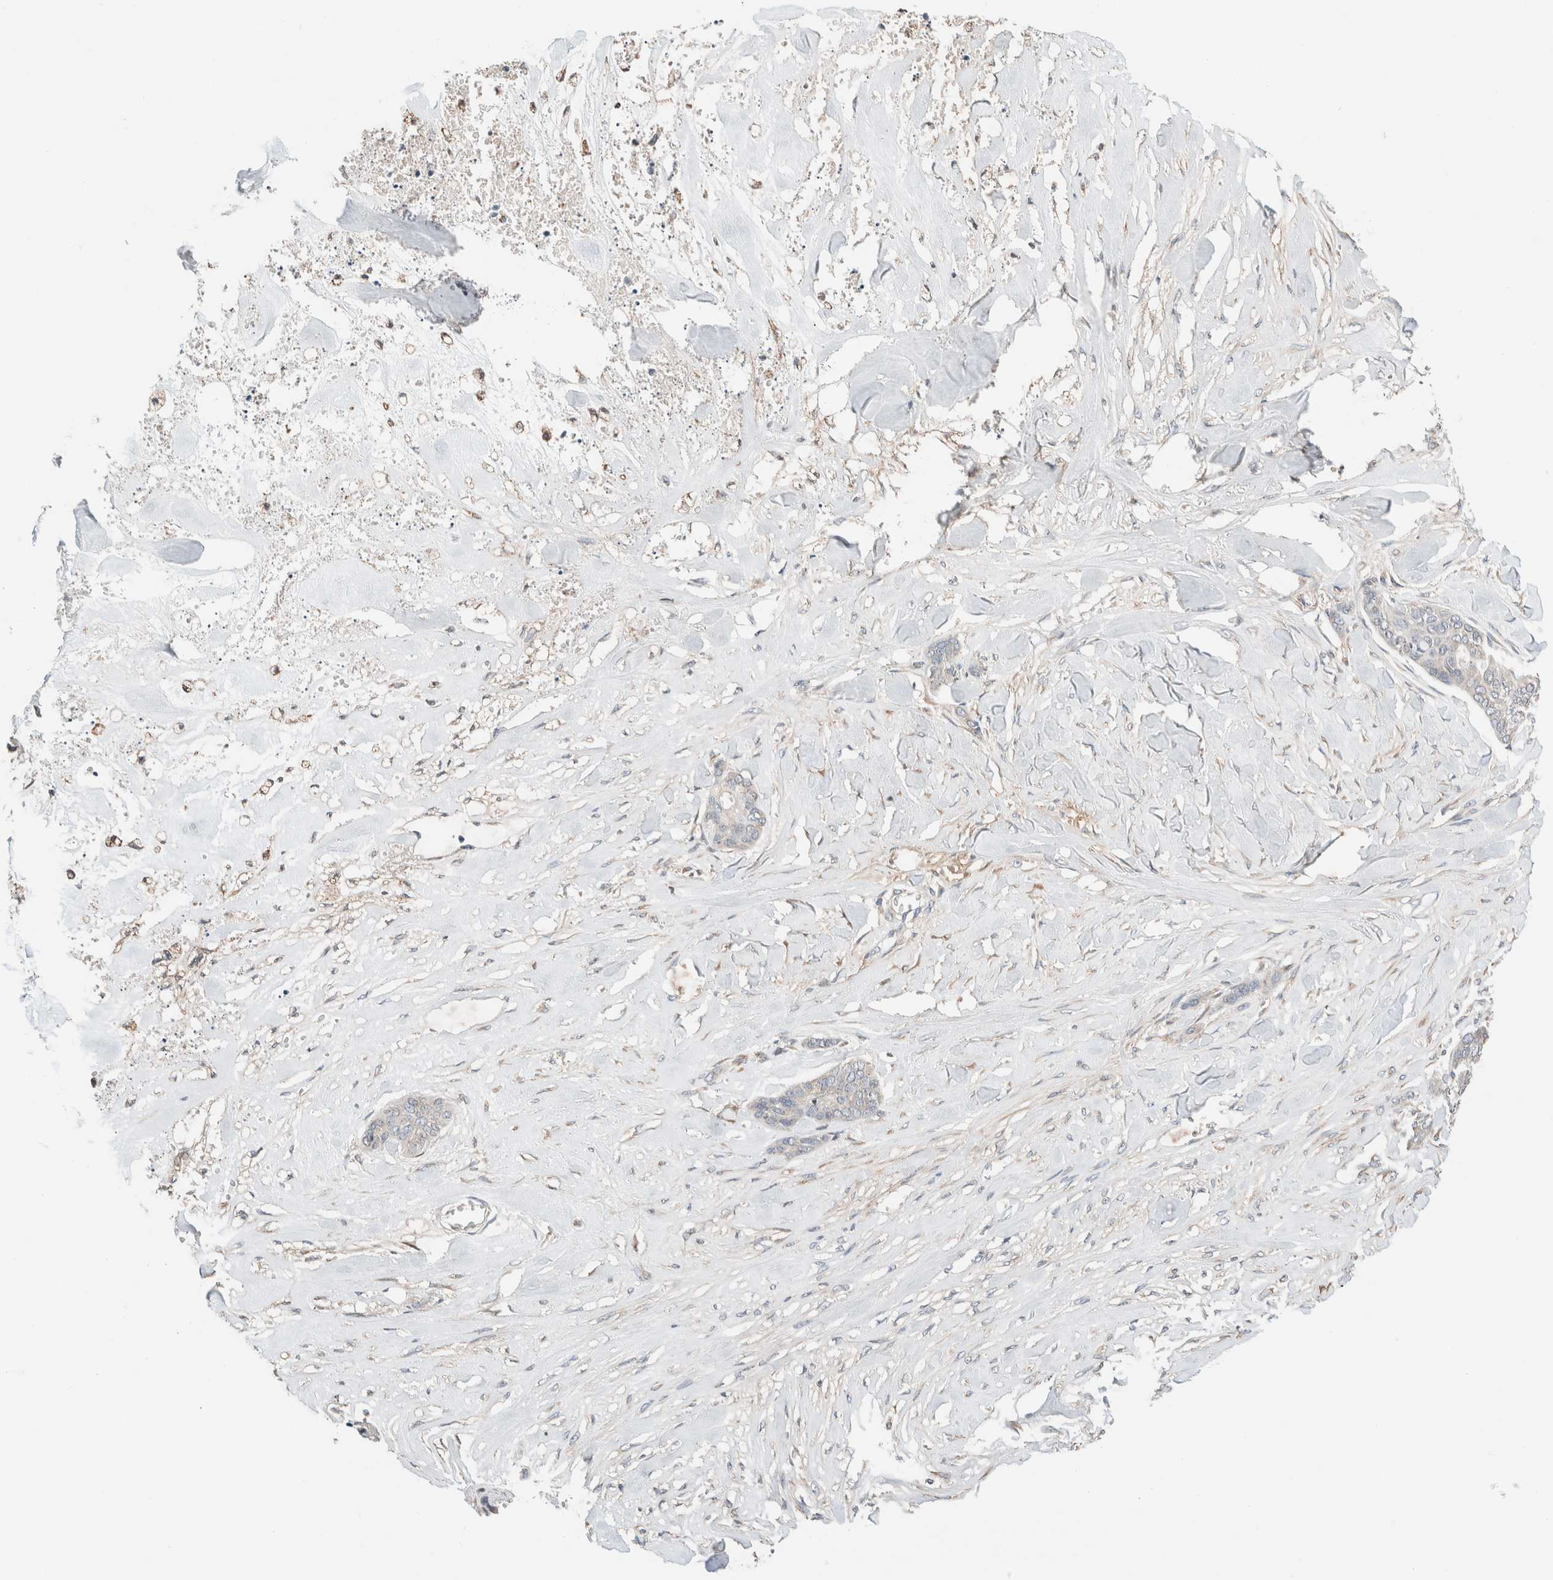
{"staining": {"intensity": "negative", "quantity": "none", "location": "none"}, "tissue": "skin cancer", "cell_type": "Tumor cells", "image_type": "cancer", "snomed": [{"axis": "morphology", "description": "Basal cell carcinoma"}, {"axis": "topography", "description": "Skin"}], "caption": "Tumor cells are negative for protein expression in human basal cell carcinoma (skin).", "gene": "PCM1", "patient": {"sex": "female", "age": 64}}